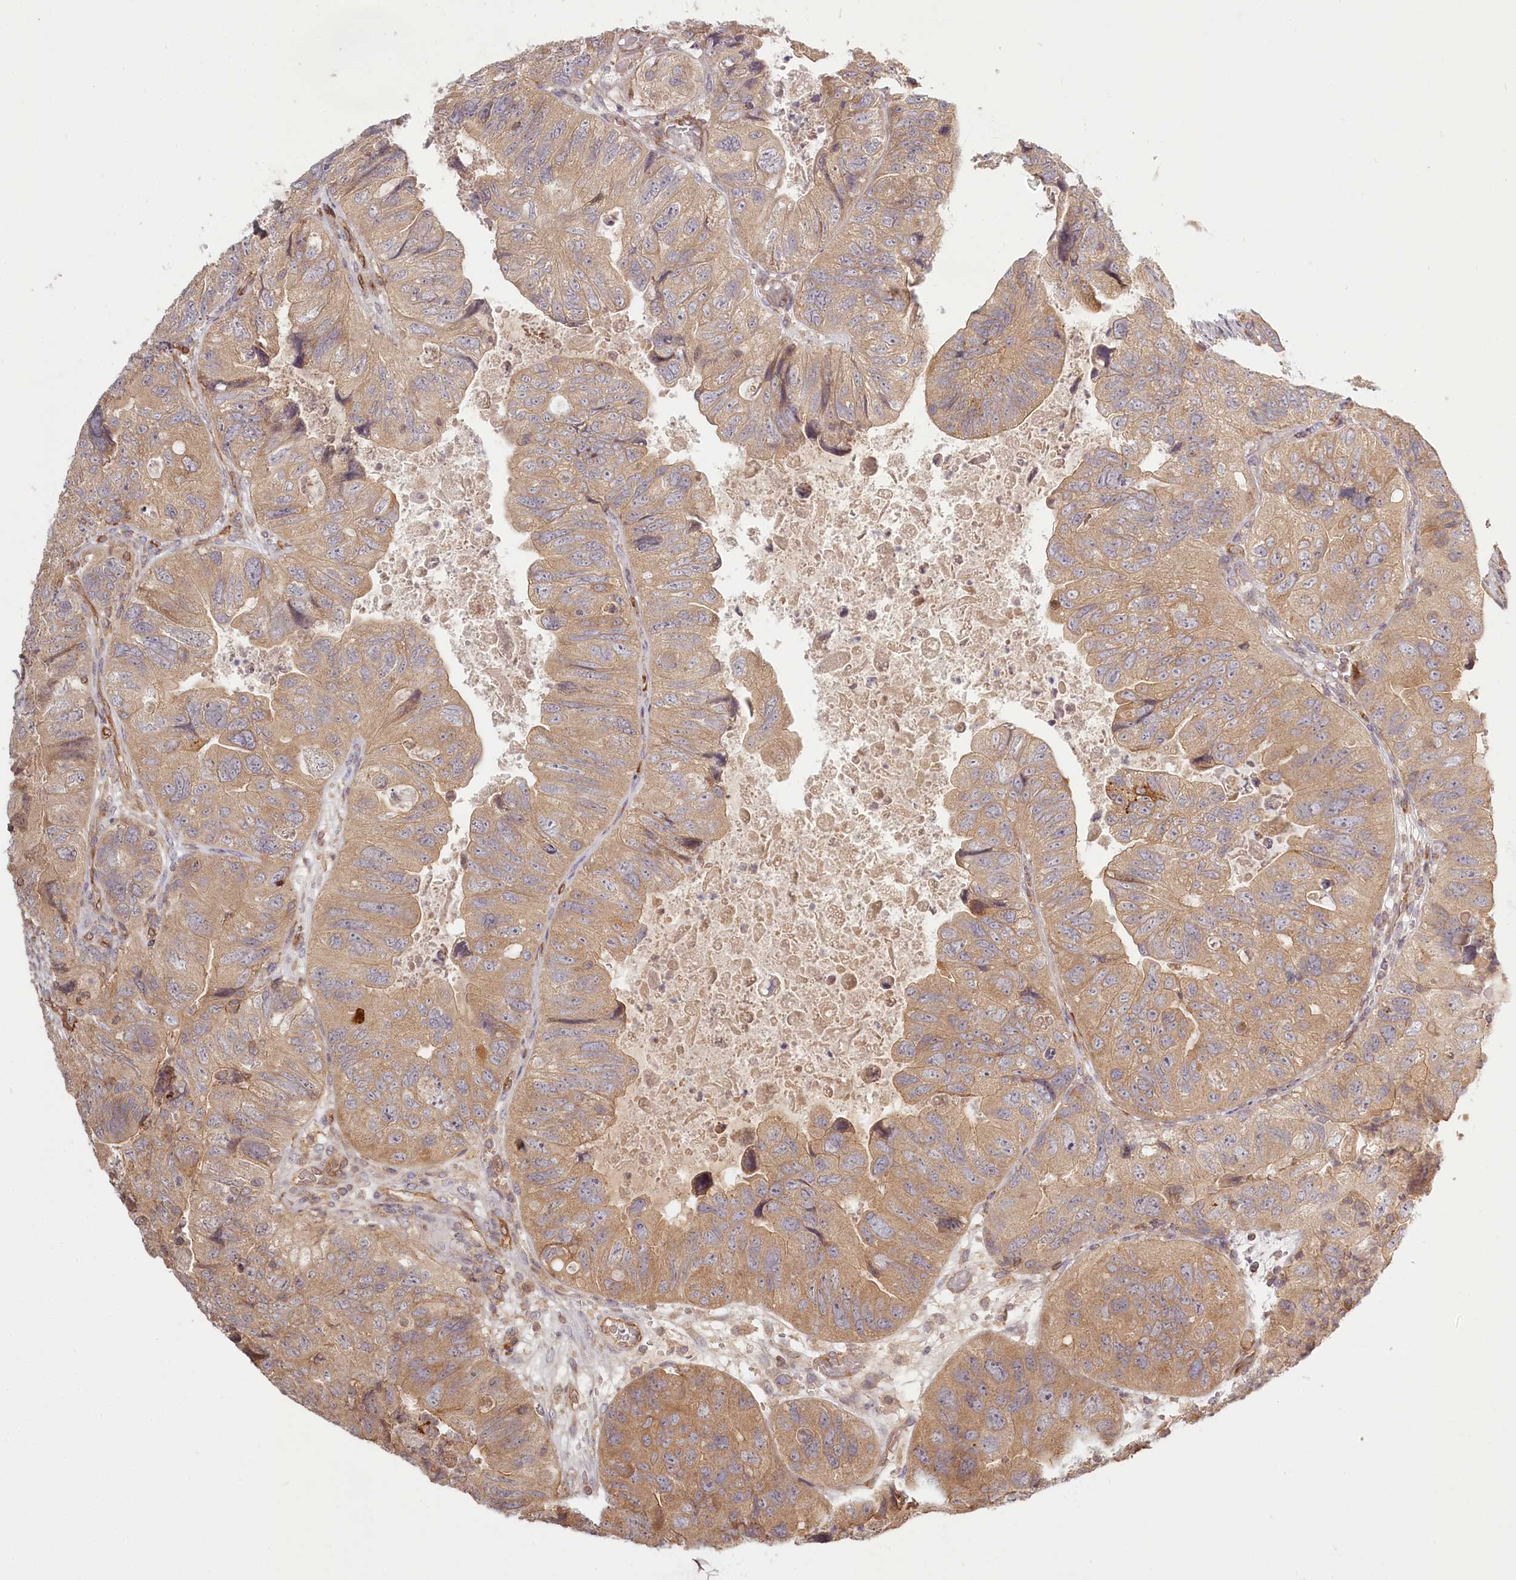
{"staining": {"intensity": "moderate", "quantity": "25%-75%", "location": "cytoplasmic/membranous"}, "tissue": "colorectal cancer", "cell_type": "Tumor cells", "image_type": "cancer", "snomed": [{"axis": "morphology", "description": "Adenocarcinoma, NOS"}, {"axis": "topography", "description": "Rectum"}], "caption": "Moderate cytoplasmic/membranous expression for a protein is present in approximately 25%-75% of tumor cells of colorectal cancer (adenocarcinoma) using IHC.", "gene": "TMIE", "patient": {"sex": "male", "age": 63}}